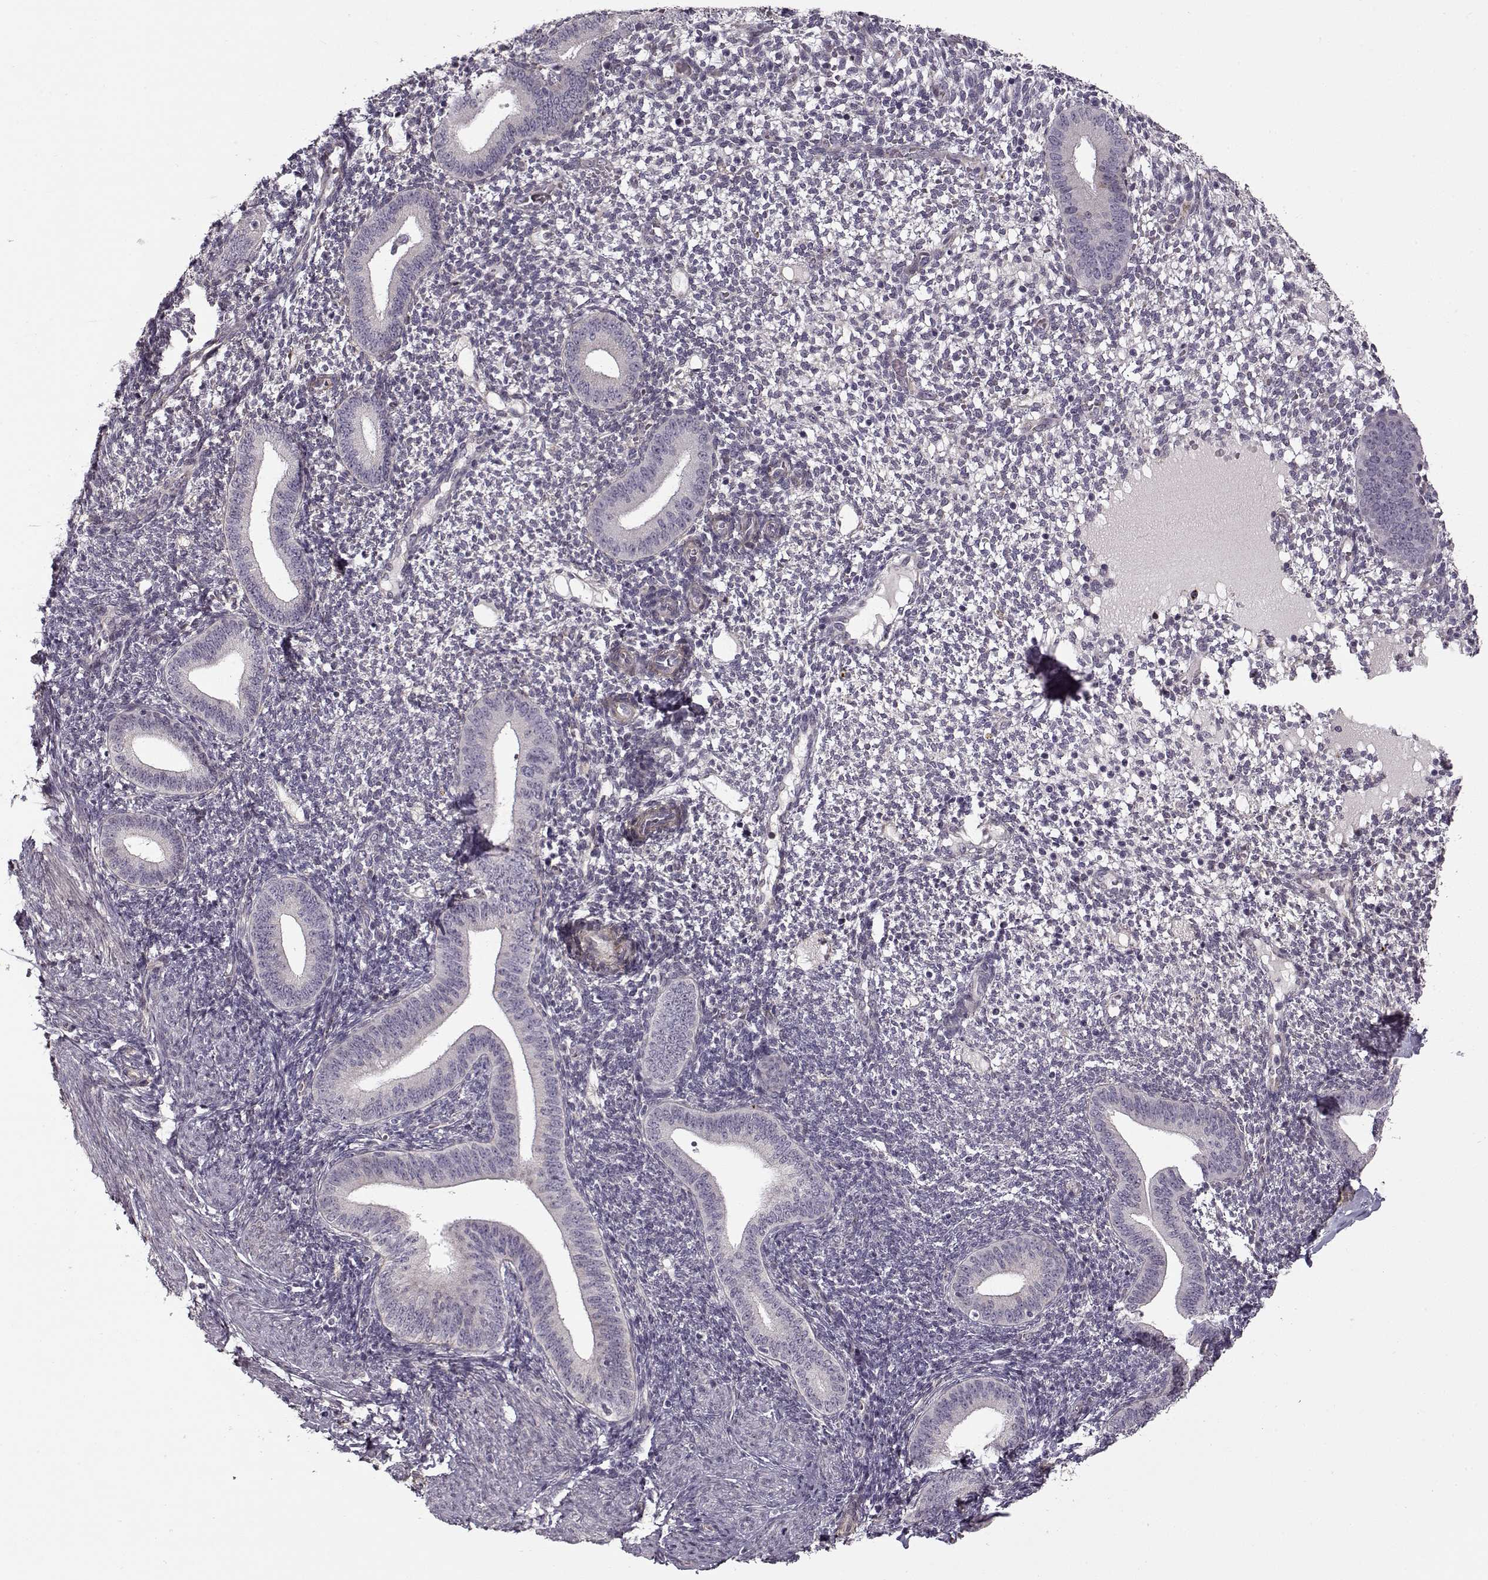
{"staining": {"intensity": "negative", "quantity": "none", "location": "none"}, "tissue": "endometrium", "cell_type": "Cells in endometrial stroma", "image_type": "normal", "snomed": [{"axis": "morphology", "description": "Normal tissue, NOS"}, {"axis": "topography", "description": "Endometrium"}], "caption": "This histopathology image is of benign endometrium stained with immunohistochemistry (IHC) to label a protein in brown with the nuclei are counter-stained blue. There is no positivity in cells in endometrial stroma. (DAB immunohistochemistry with hematoxylin counter stain).", "gene": "LAMB2", "patient": {"sex": "female", "age": 40}}